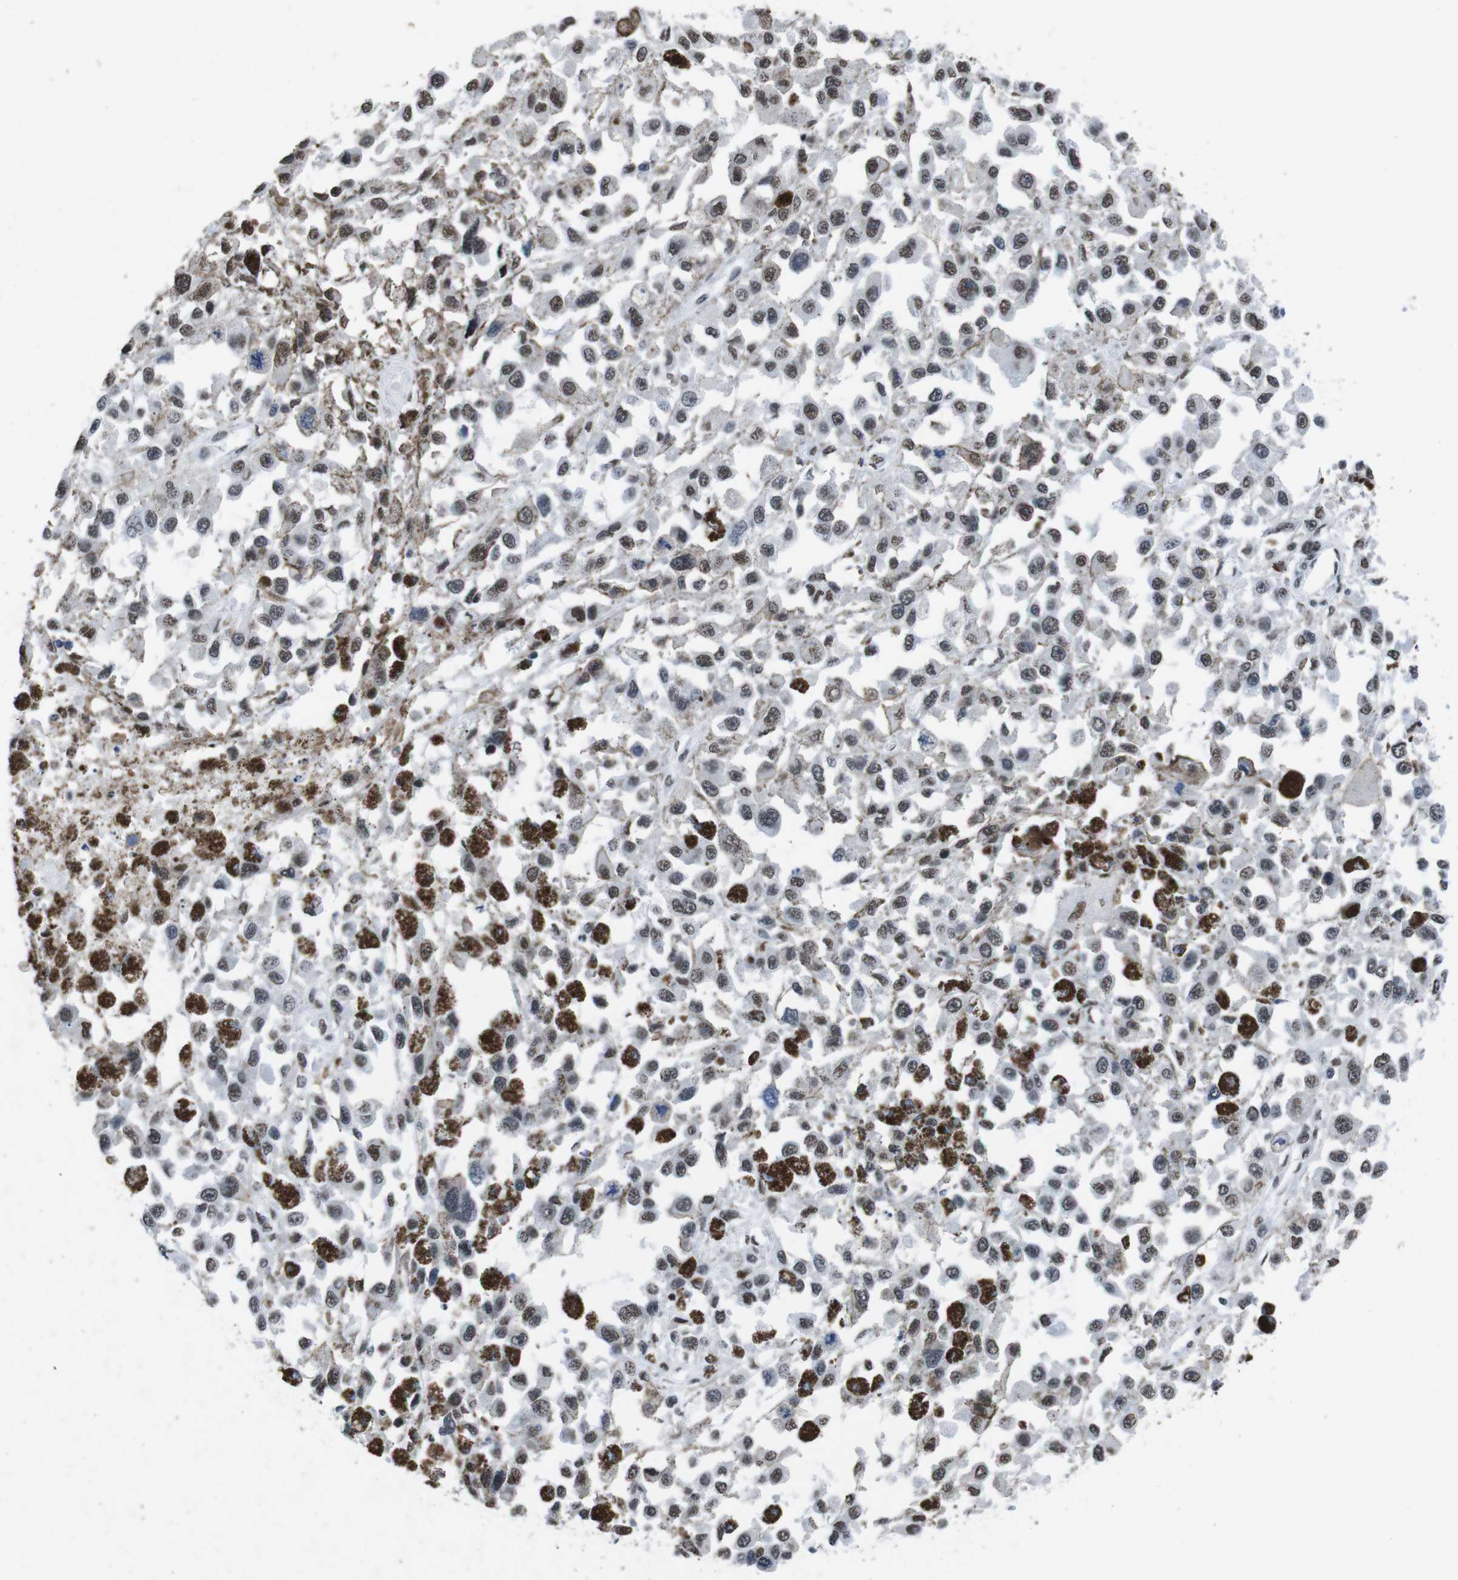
{"staining": {"intensity": "moderate", "quantity": ">75%", "location": "nuclear"}, "tissue": "melanoma", "cell_type": "Tumor cells", "image_type": "cancer", "snomed": [{"axis": "morphology", "description": "Malignant melanoma, Metastatic site"}, {"axis": "topography", "description": "Lymph node"}], "caption": "Immunohistochemical staining of melanoma displays medium levels of moderate nuclear protein staining in approximately >75% of tumor cells.", "gene": "PIP4P2", "patient": {"sex": "male", "age": 59}}